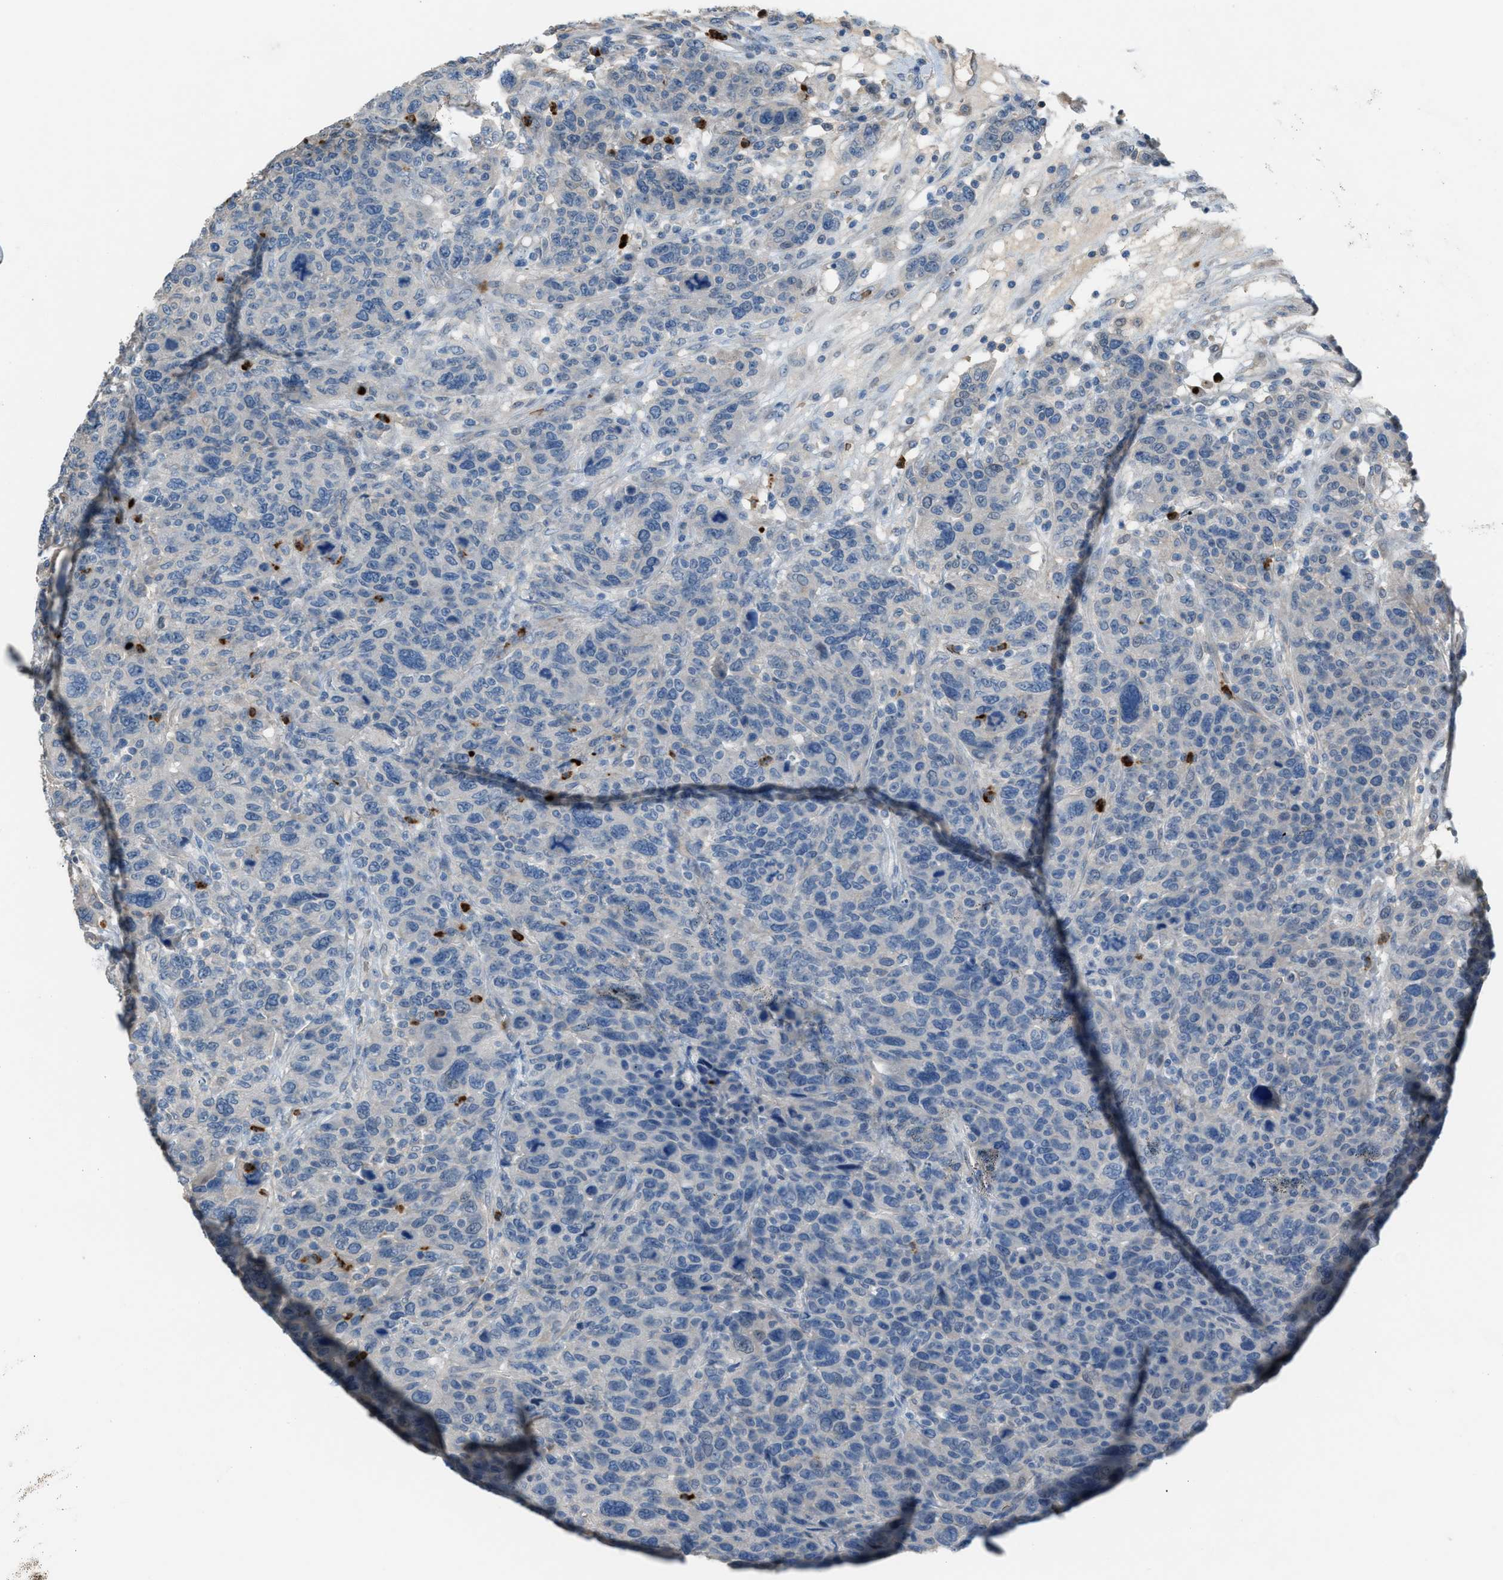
{"staining": {"intensity": "negative", "quantity": "none", "location": "none"}, "tissue": "breast cancer", "cell_type": "Tumor cells", "image_type": "cancer", "snomed": [{"axis": "morphology", "description": "Duct carcinoma"}, {"axis": "topography", "description": "Breast"}], "caption": "Tumor cells are negative for protein expression in human breast cancer (infiltrating ductal carcinoma).", "gene": "CFAP77", "patient": {"sex": "female", "age": 37}}